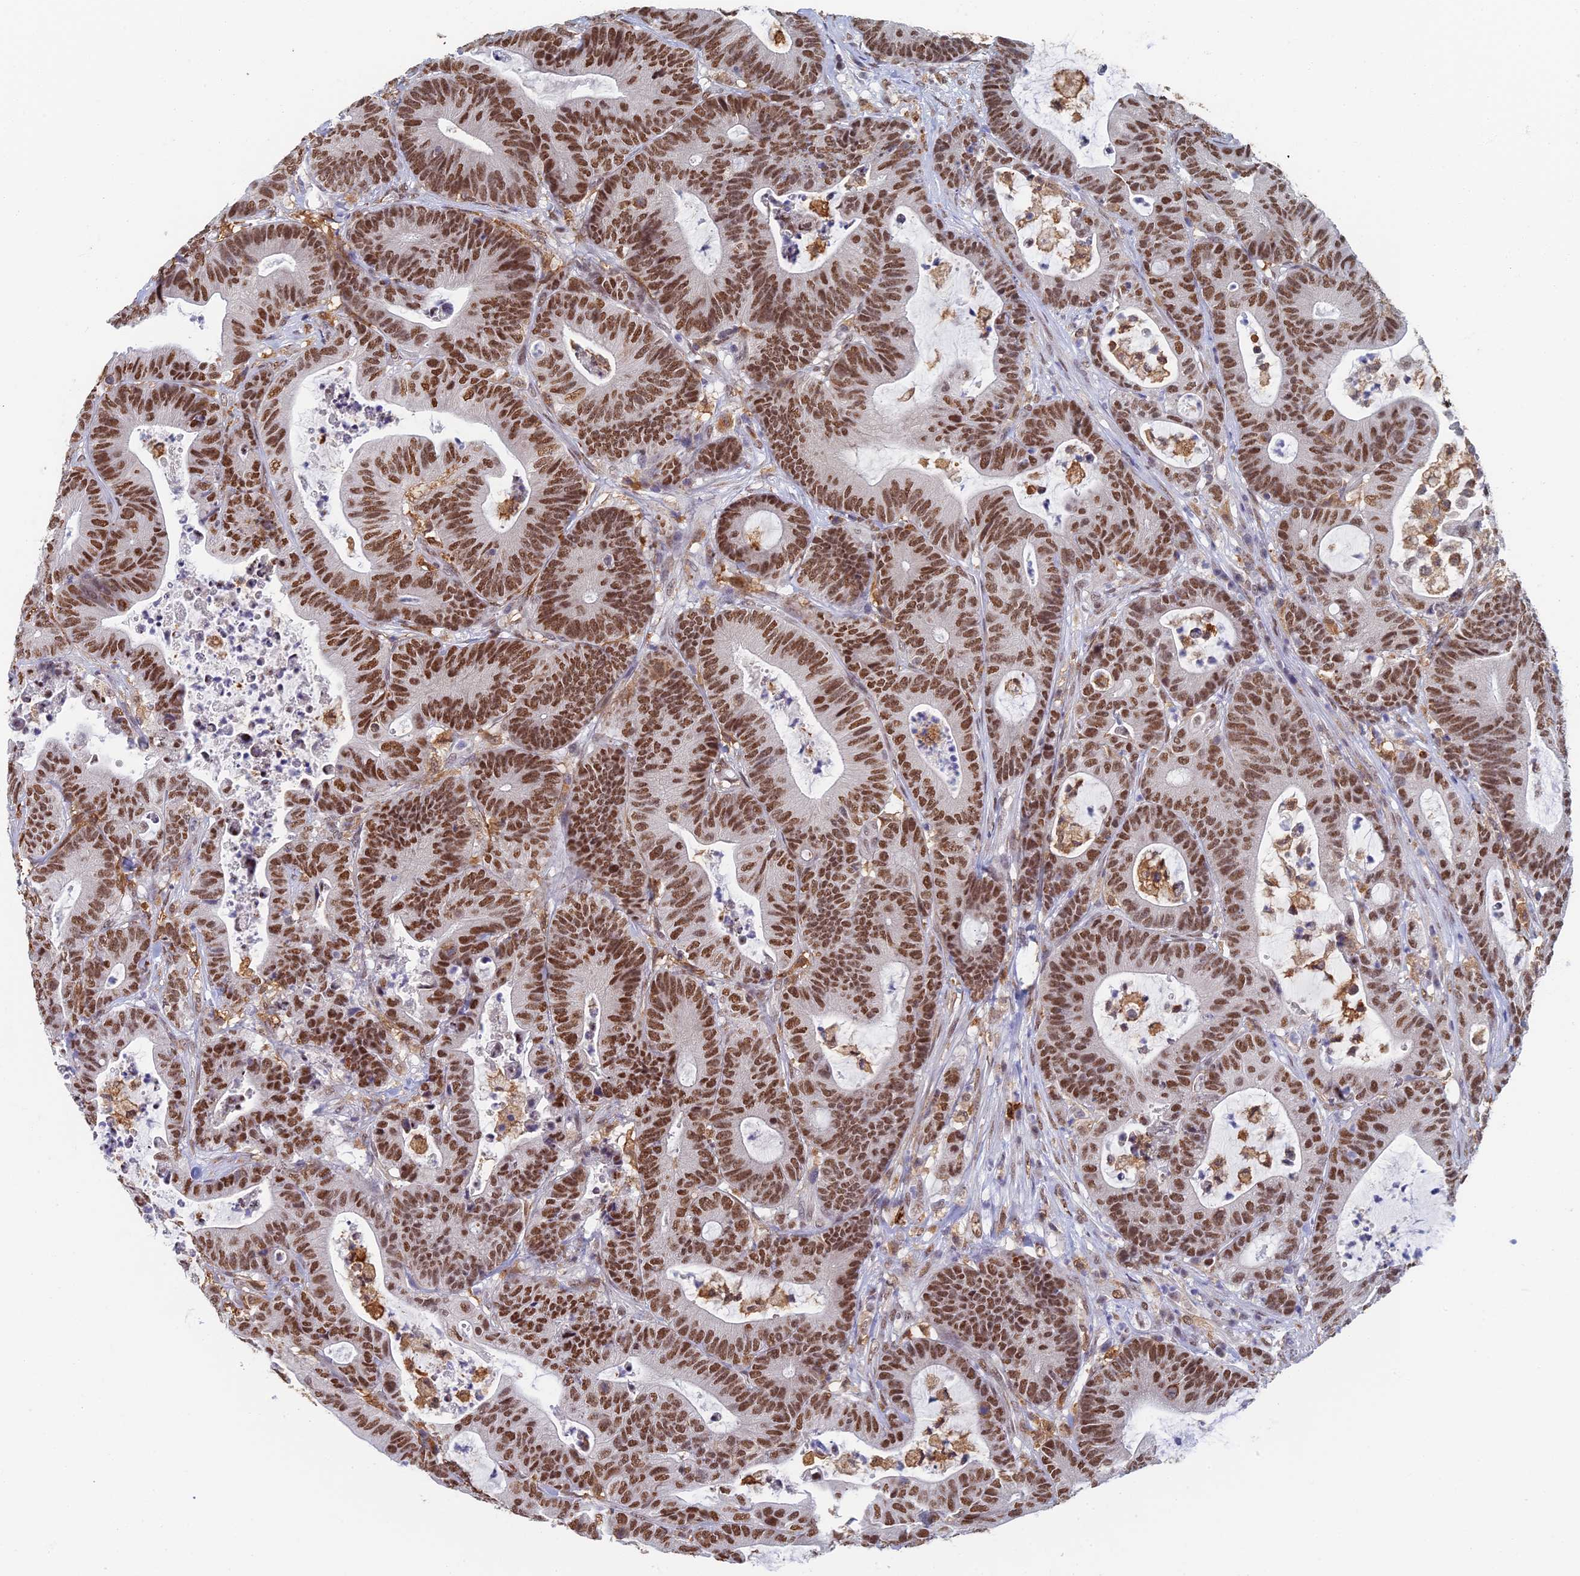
{"staining": {"intensity": "strong", "quantity": ">75%", "location": "nuclear"}, "tissue": "colorectal cancer", "cell_type": "Tumor cells", "image_type": "cancer", "snomed": [{"axis": "morphology", "description": "Adenocarcinoma, NOS"}, {"axis": "topography", "description": "Colon"}], "caption": "IHC of human colorectal adenocarcinoma displays high levels of strong nuclear staining in approximately >75% of tumor cells.", "gene": "GPATCH1", "patient": {"sex": "female", "age": 84}}